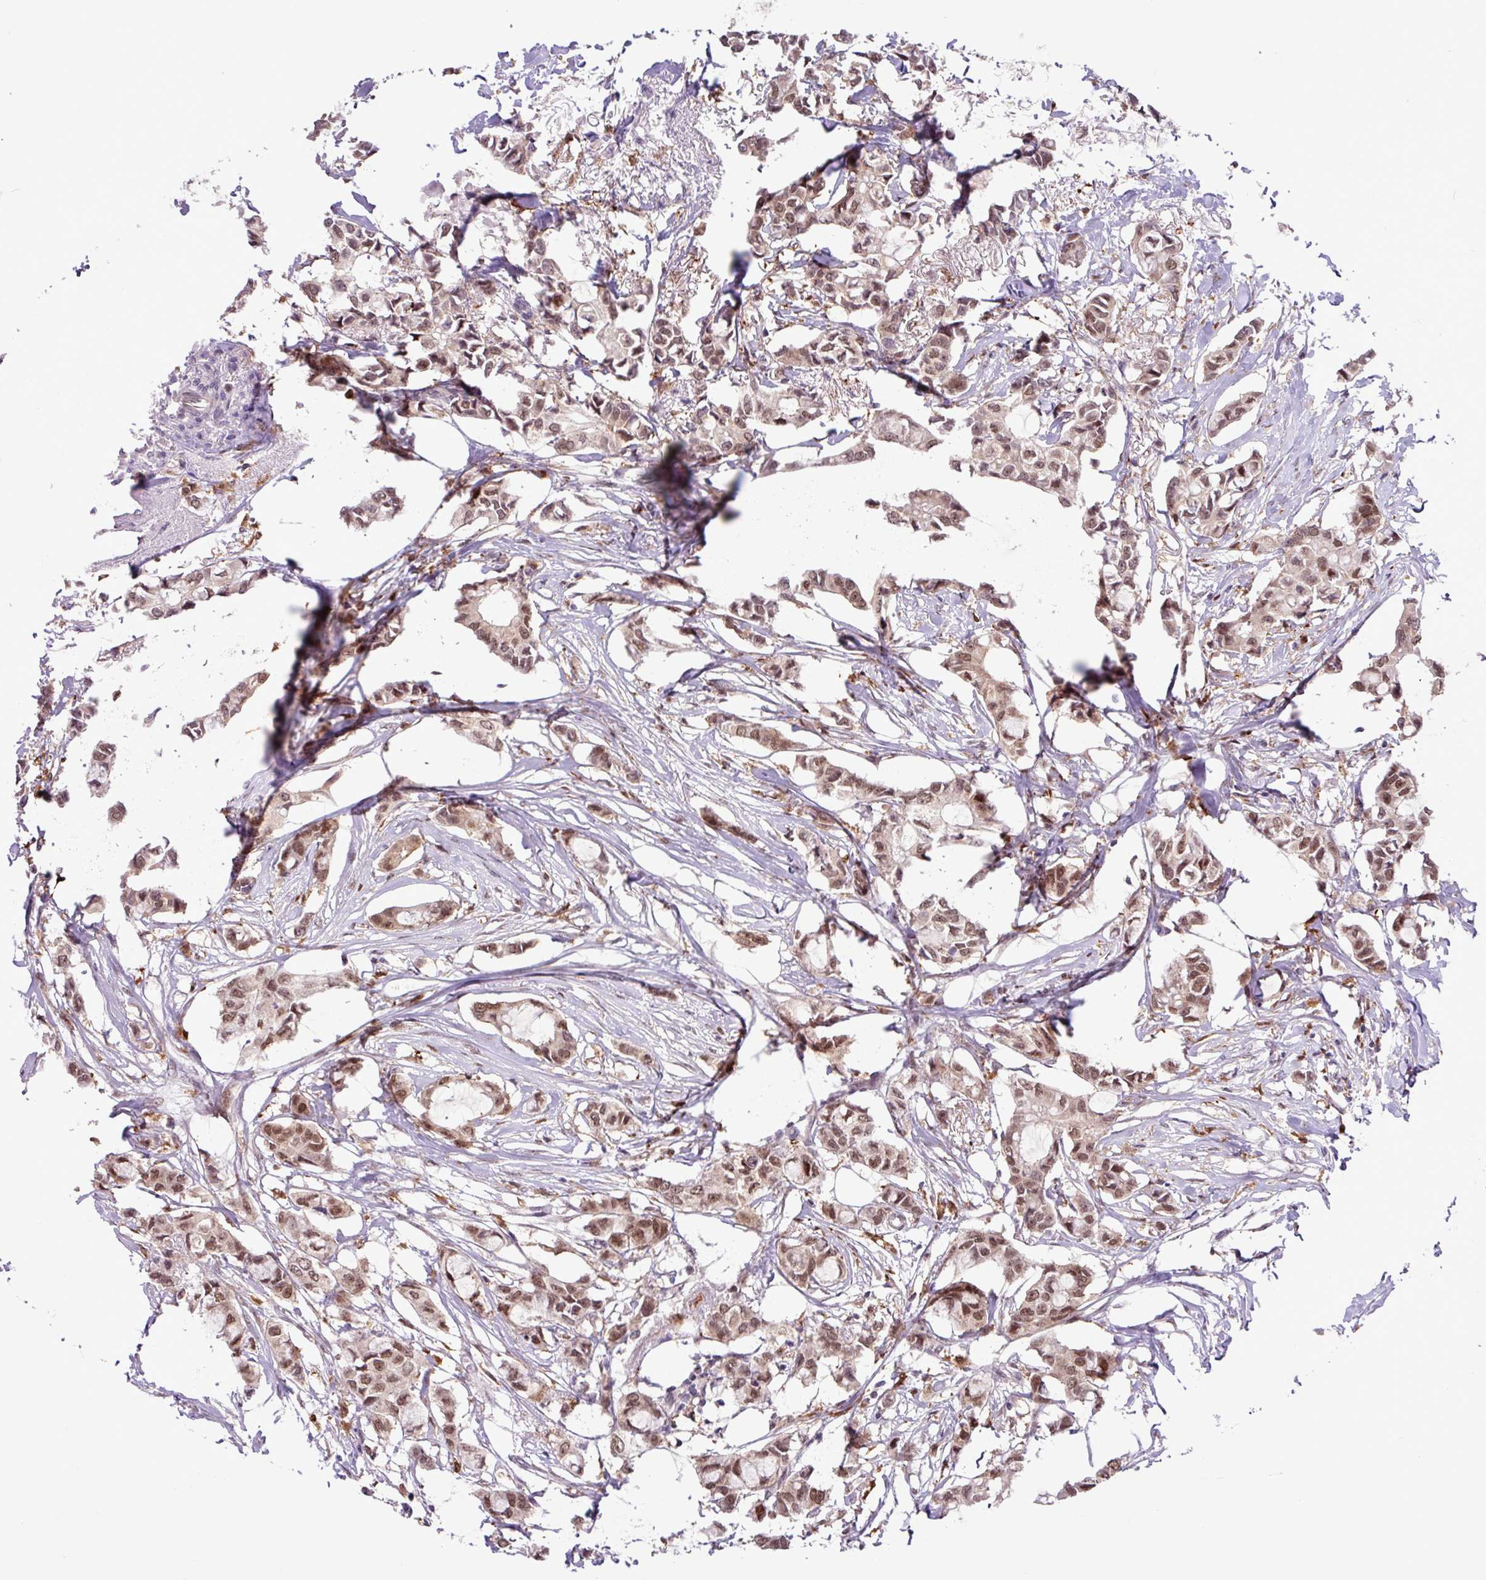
{"staining": {"intensity": "moderate", "quantity": ">75%", "location": "nuclear"}, "tissue": "breast cancer", "cell_type": "Tumor cells", "image_type": "cancer", "snomed": [{"axis": "morphology", "description": "Duct carcinoma"}, {"axis": "topography", "description": "Breast"}], "caption": "Brown immunohistochemical staining in breast cancer (intraductal carcinoma) reveals moderate nuclear staining in approximately >75% of tumor cells.", "gene": "BRD3", "patient": {"sex": "female", "age": 73}}